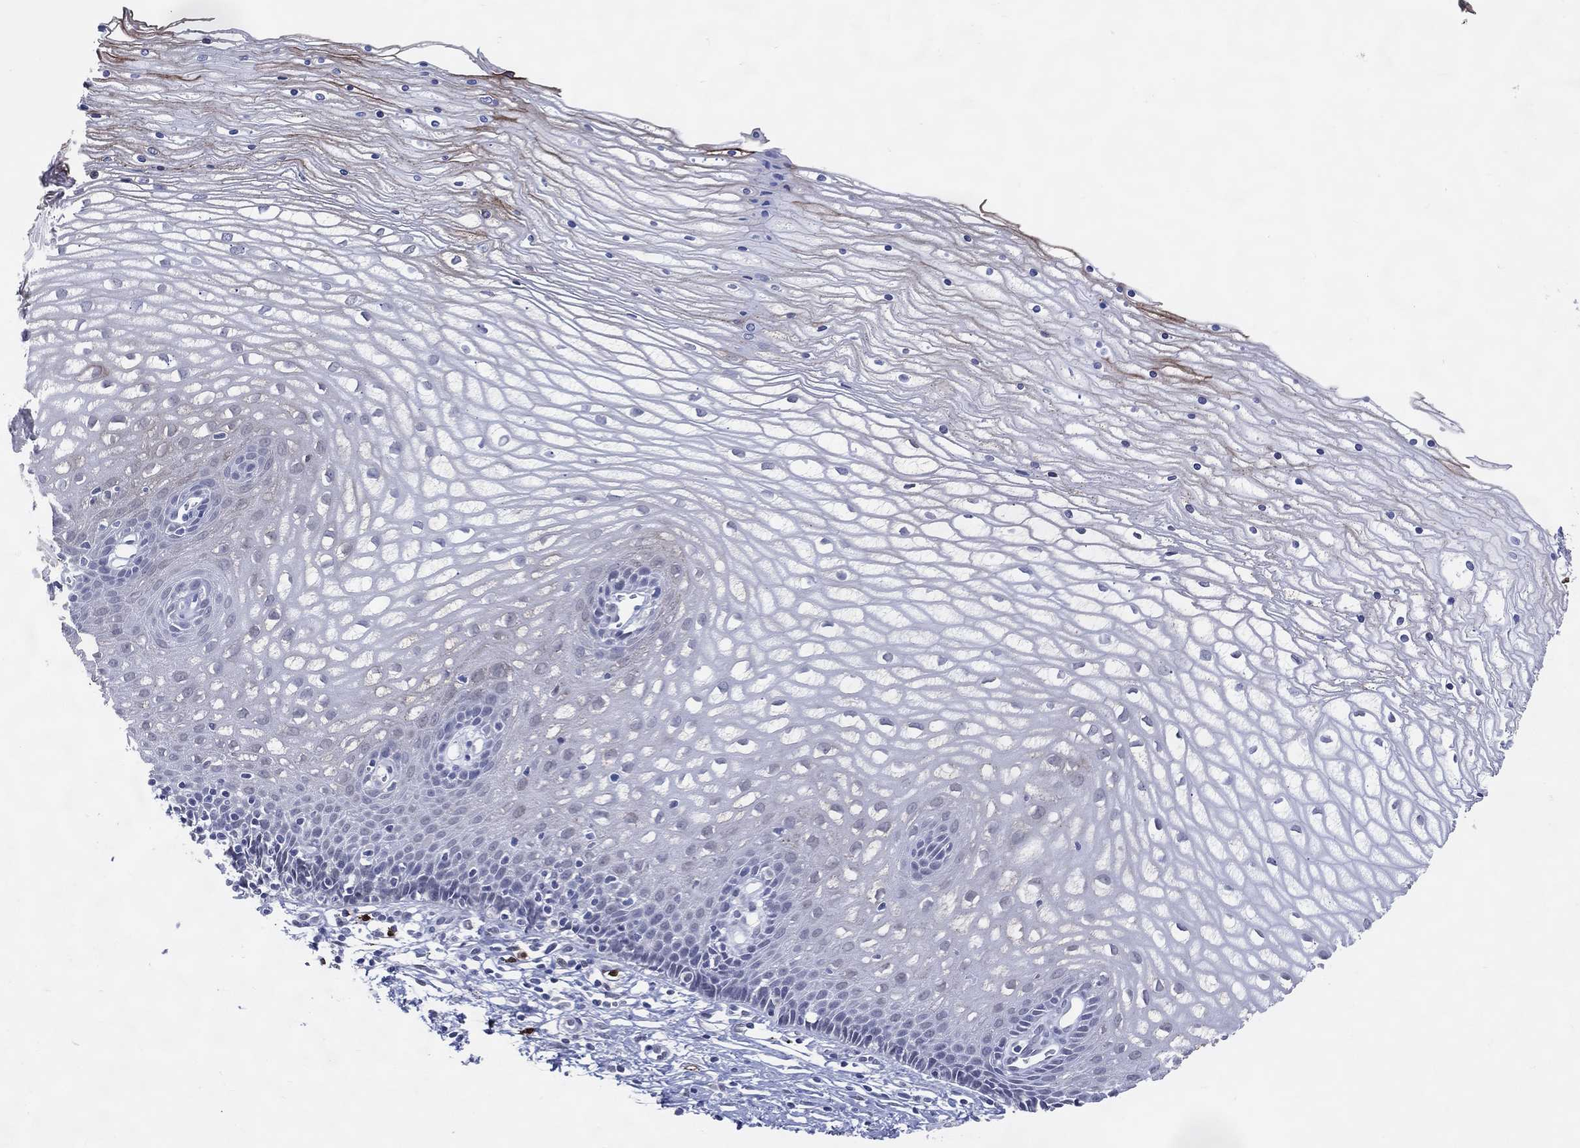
{"staining": {"intensity": "negative", "quantity": "none", "location": "none"}, "tissue": "cervix", "cell_type": "Glandular cells", "image_type": "normal", "snomed": [{"axis": "morphology", "description": "Normal tissue, NOS"}, {"axis": "topography", "description": "Cervix"}], "caption": "DAB immunohistochemical staining of normal human cervix shows no significant positivity in glandular cells. (DAB immunohistochemistry with hematoxylin counter stain).", "gene": "CFAP58", "patient": {"sex": "female", "age": 35}}